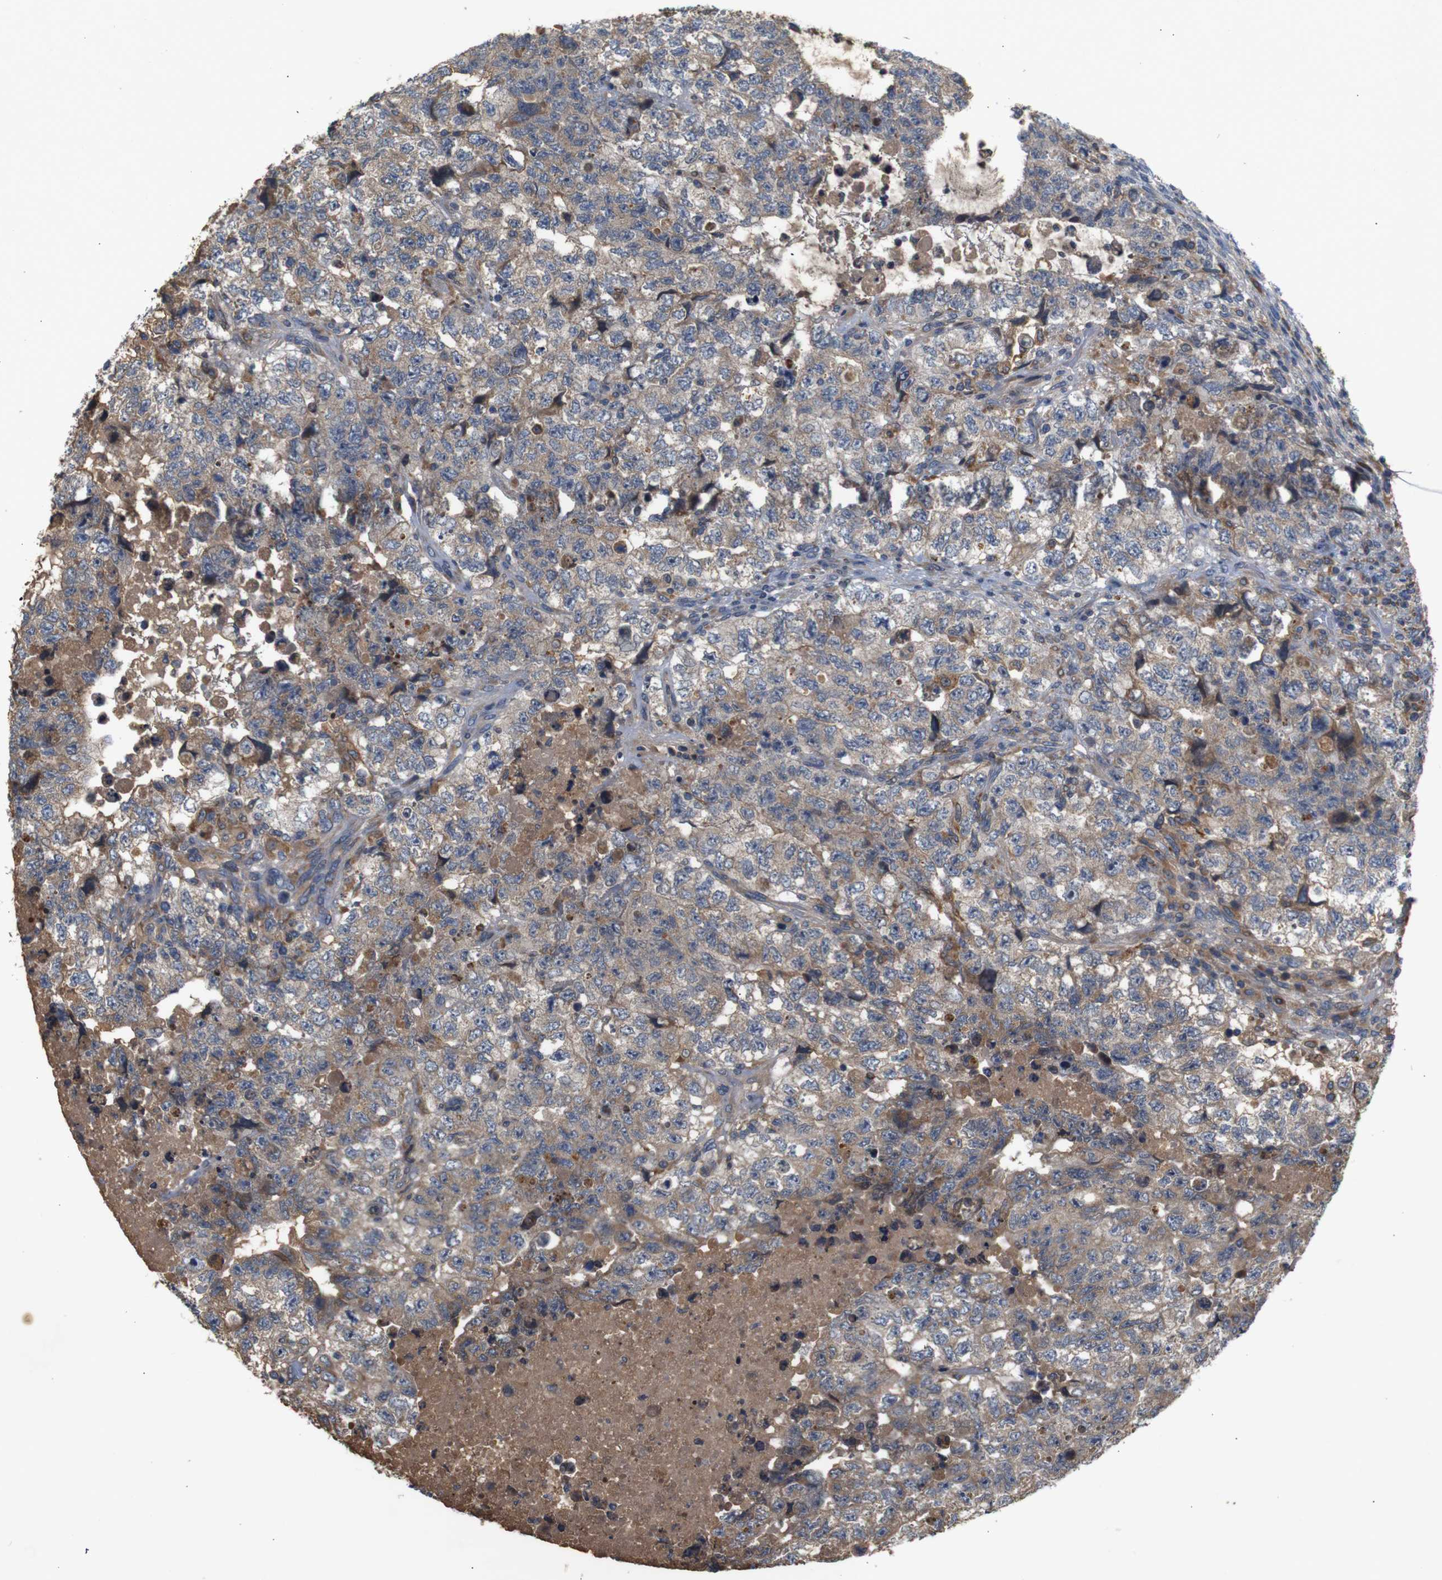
{"staining": {"intensity": "weak", "quantity": ">75%", "location": "cytoplasmic/membranous"}, "tissue": "testis cancer", "cell_type": "Tumor cells", "image_type": "cancer", "snomed": [{"axis": "morphology", "description": "Carcinoma, Embryonal, NOS"}, {"axis": "topography", "description": "Testis"}], "caption": "High-magnification brightfield microscopy of testis cancer (embryonal carcinoma) stained with DAB (brown) and counterstained with hematoxylin (blue). tumor cells exhibit weak cytoplasmic/membranous staining is appreciated in approximately>75% of cells.", "gene": "PTPN1", "patient": {"sex": "male", "age": 36}}